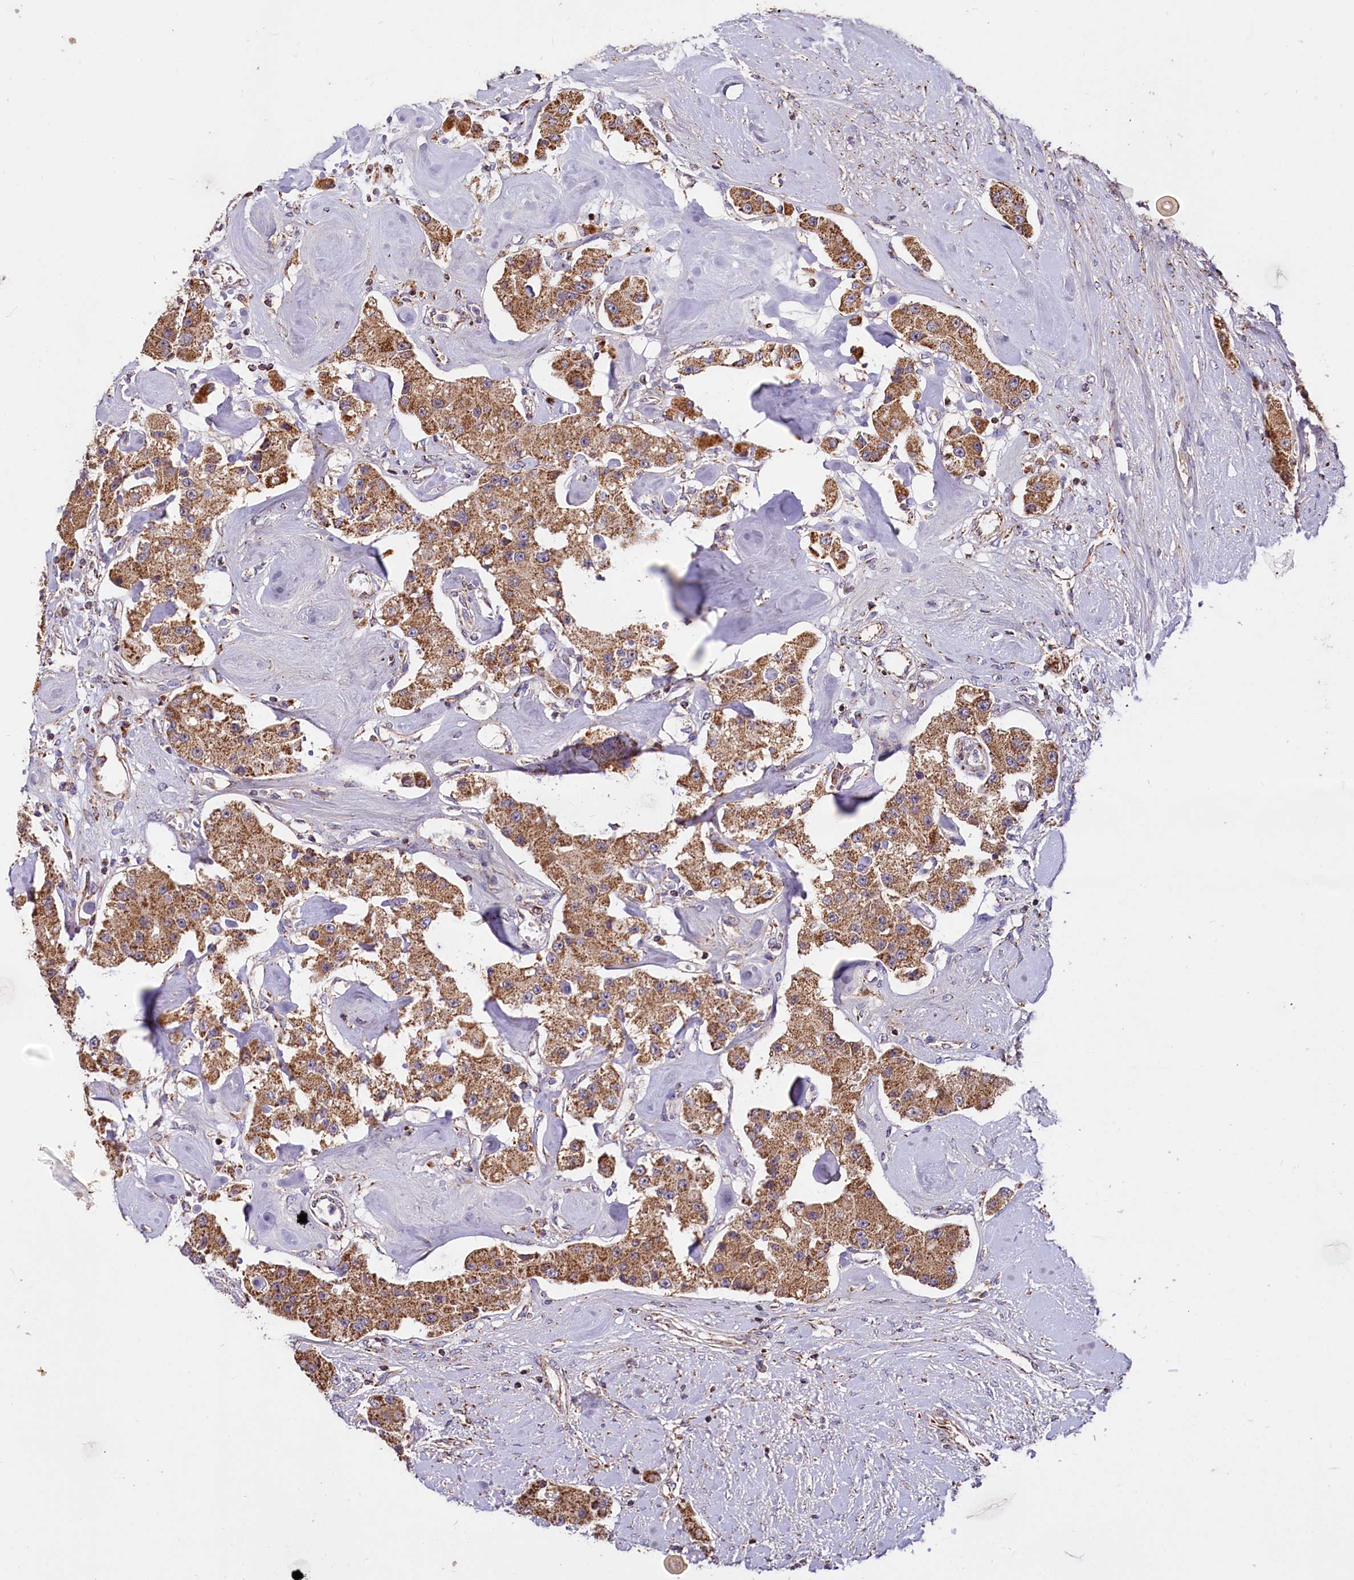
{"staining": {"intensity": "moderate", "quantity": ">75%", "location": "cytoplasmic/membranous"}, "tissue": "carcinoid", "cell_type": "Tumor cells", "image_type": "cancer", "snomed": [{"axis": "morphology", "description": "Carcinoid, malignant, NOS"}, {"axis": "topography", "description": "Pancreas"}], "caption": "Immunohistochemistry (IHC) (DAB) staining of human carcinoid demonstrates moderate cytoplasmic/membranous protein expression in approximately >75% of tumor cells.", "gene": "NUDT15", "patient": {"sex": "male", "age": 41}}